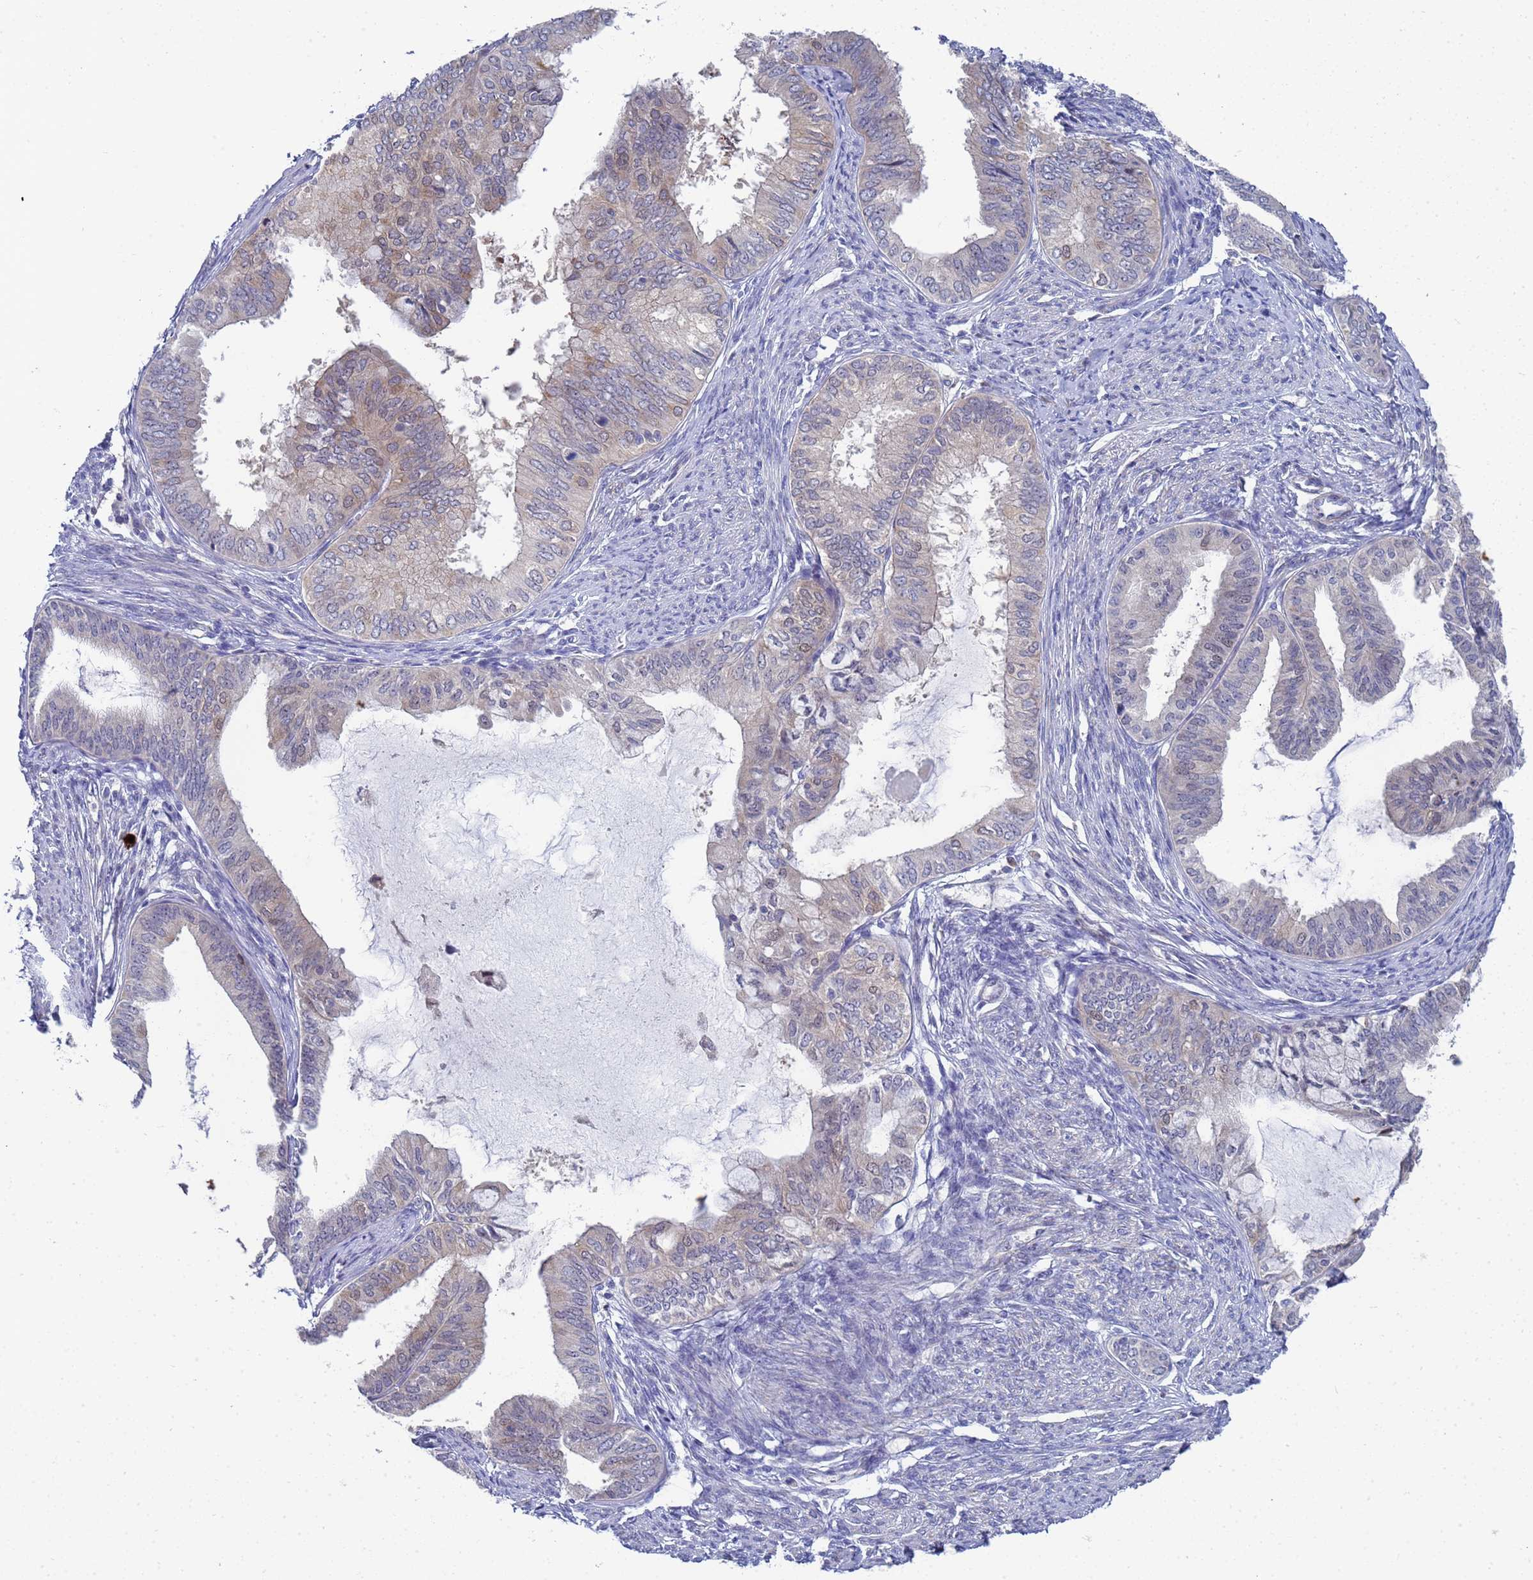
{"staining": {"intensity": "negative", "quantity": "none", "location": "none"}, "tissue": "endometrial cancer", "cell_type": "Tumor cells", "image_type": "cancer", "snomed": [{"axis": "morphology", "description": "Adenocarcinoma, NOS"}, {"axis": "topography", "description": "Endometrium"}], "caption": "A histopathology image of endometrial cancer stained for a protein displays no brown staining in tumor cells.", "gene": "ENOSF1", "patient": {"sex": "female", "age": 86}}